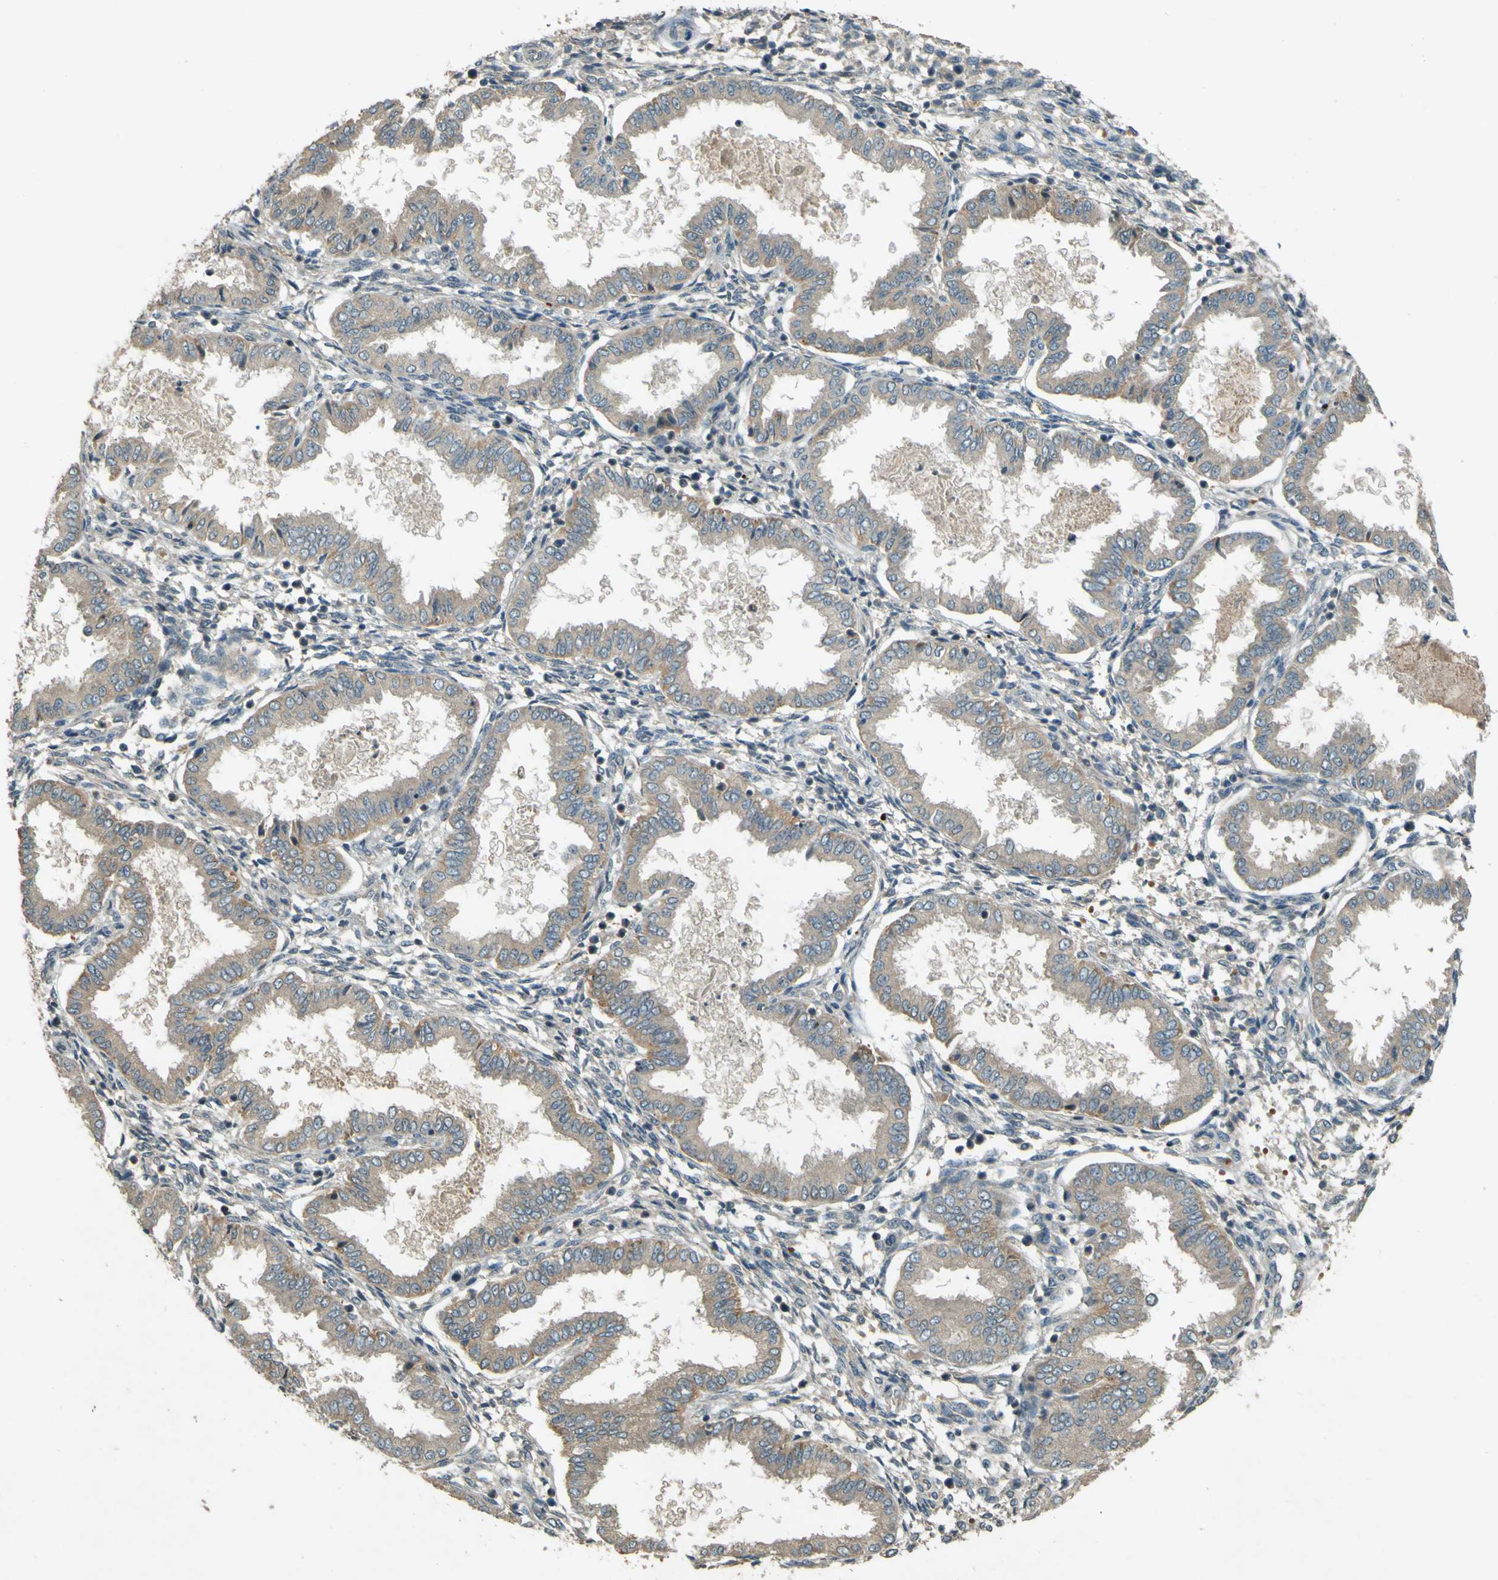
{"staining": {"intensity": "weak", "quantity": "25%-75%", "location": "cytoplasmic/membranous"}, "tissue": "endometrium", "cell_type": "Cells in endometrial stroma", "image_type": "normal", "snomed": [{"axis": "morphology", "description": "Normal tissue, NOS"}, {"axis": "topography", "description": "Endometrium"}], "caption": "A high-resolution histopathology image shows IHC staining of normal endometrium, which shows weak cytoplasmic/membranous staining in about 25%-75% of cells in endometrial stroma.", "gene": "MPDZ", "patient": {"sex": "female", "age": 33}}